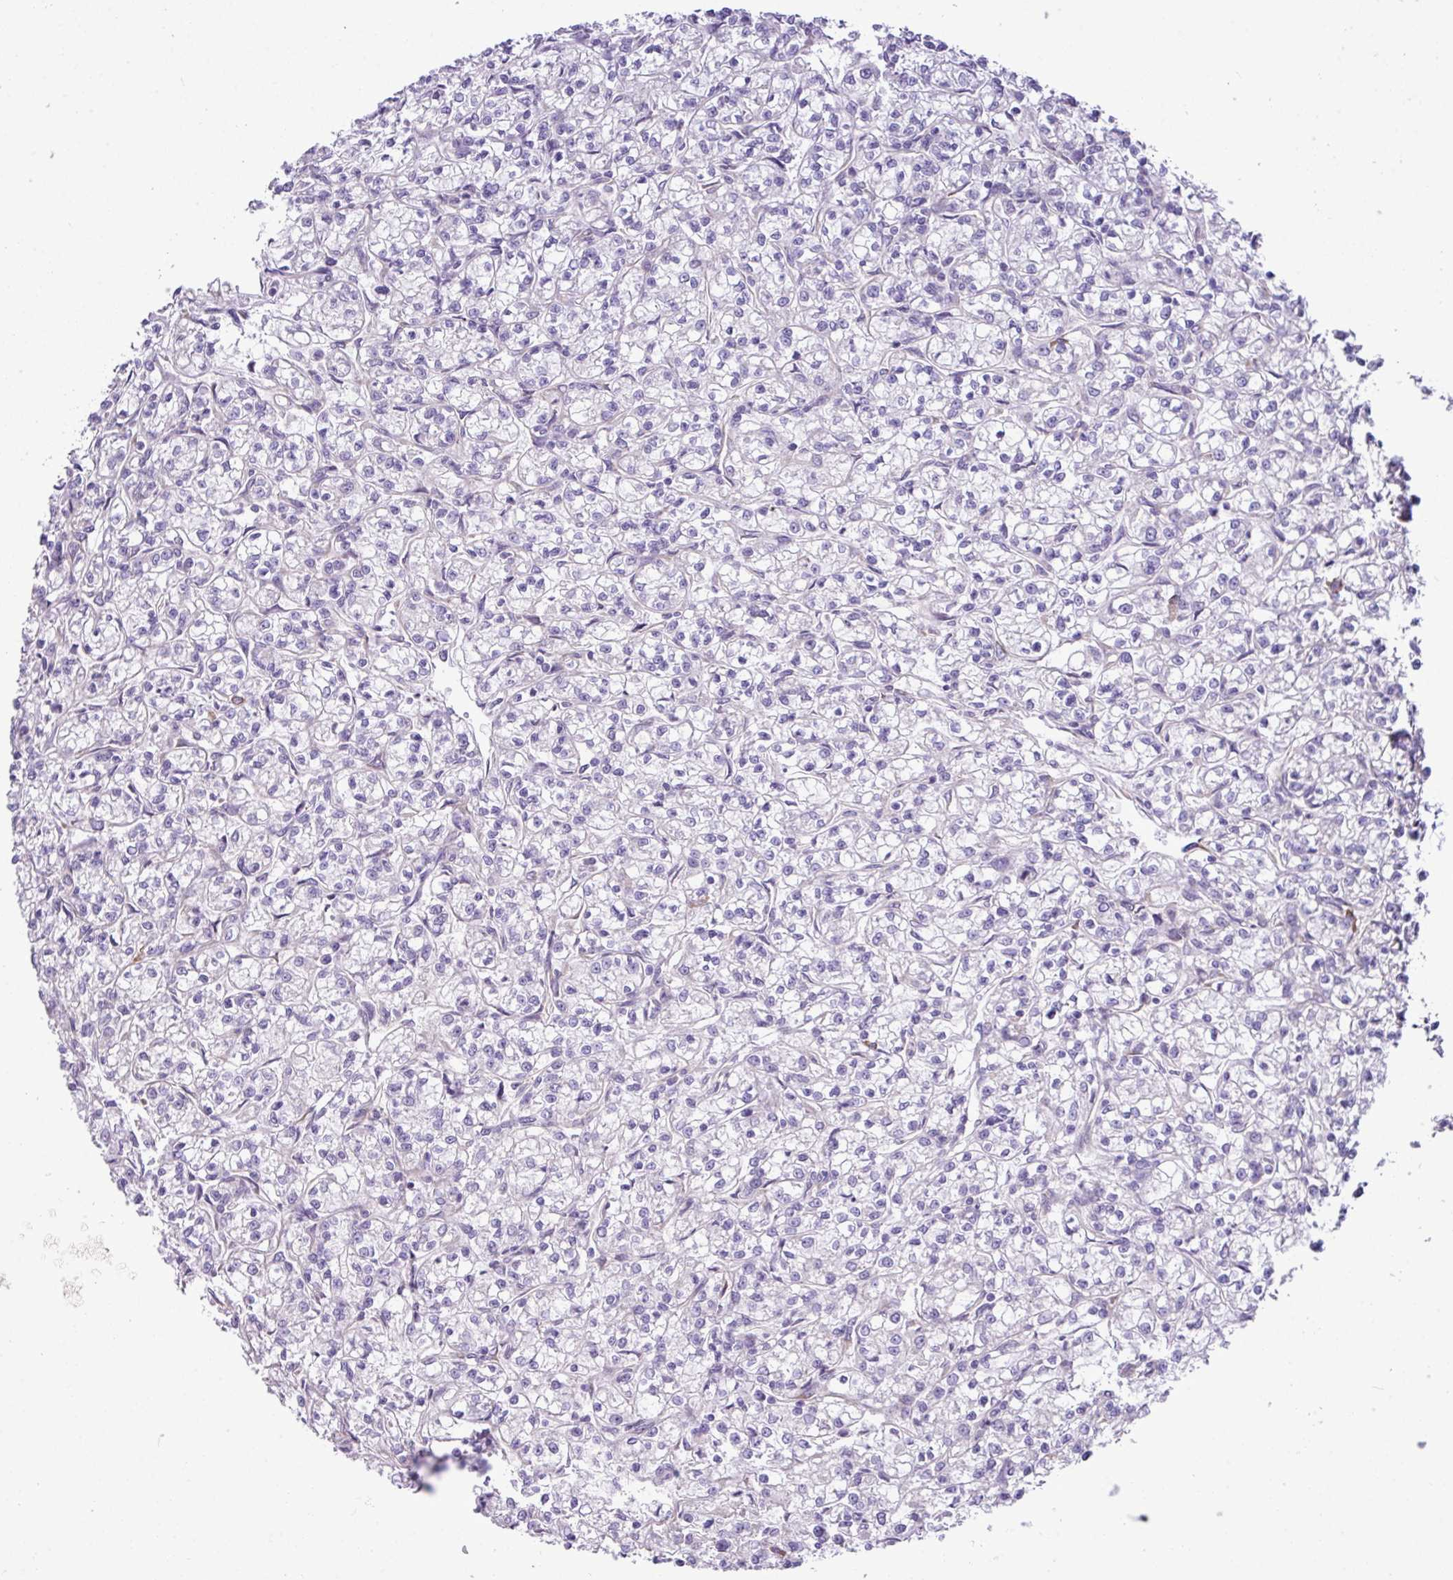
{"staining": {"intensity": "negative", "quantity": "none", "location": "none"}, "tissue": "renal cancer", "cell_type": "Tumor cells", "image_type": "cancer", "snomed": [{"axis": "morphology", "description": "Adenocarcinoma, NOS"}, {"axis": "topography", "description": "Kidney"}], "caption": "High magnification brightfield microscopy of renal cancer (adenocarcinoma) stained with DAB (brown) and counterstained with hematoxylin (blue): tumor cells show no significant positivity.", "gene": "CFAP97", "patient": {"sex": "female", "age": 59}}